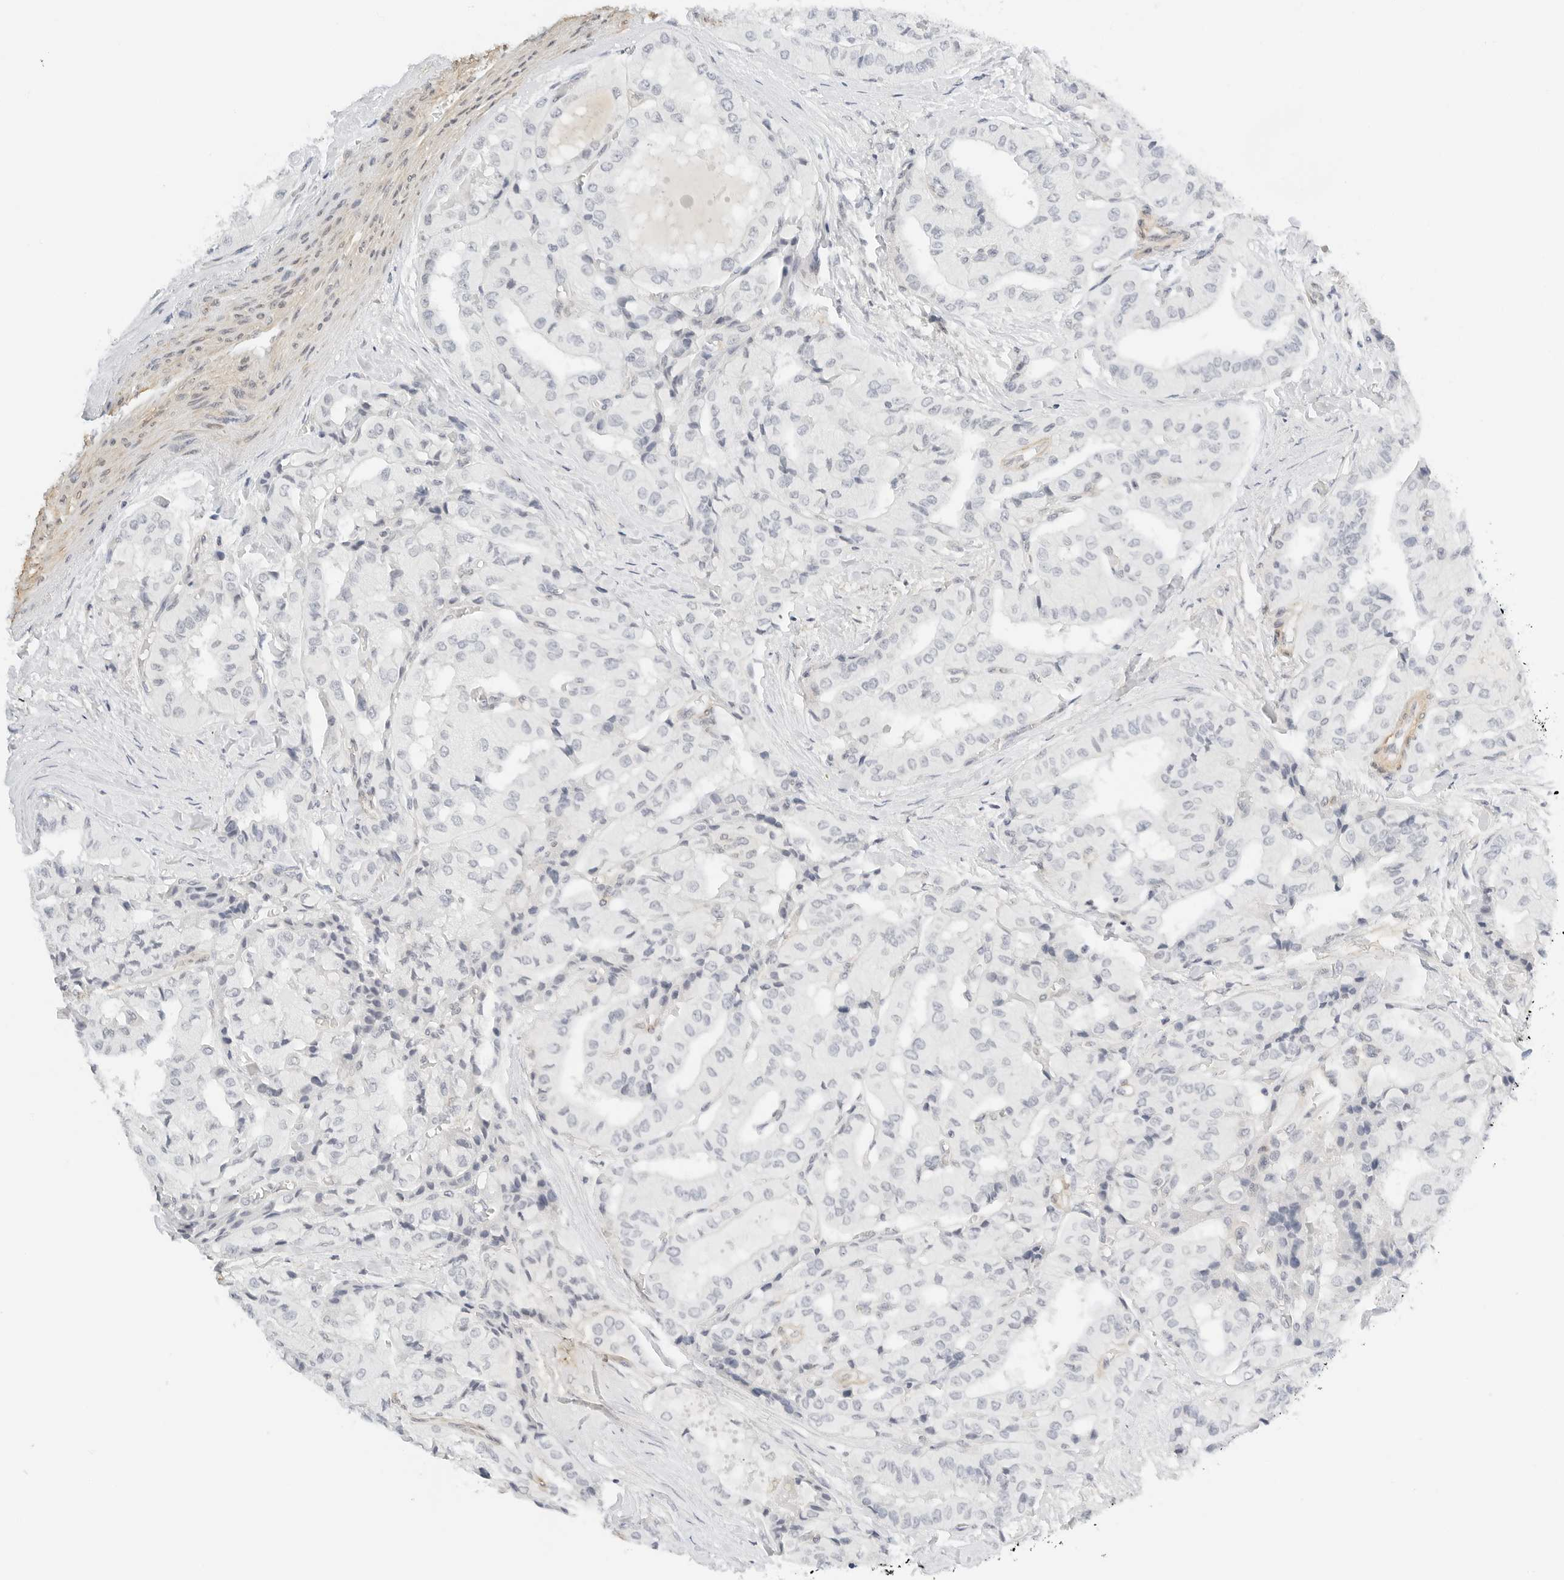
{"staining": {"intensity": "negative", "quantity": "none", "location": "none"}, "tissue": "thyroid cancer", "cell_type": "Tumor cells", "image_type": "cancer", "snomed": [{"axis": "morphology", "description": "Papillary adenocarcinoma, NOS"}, {"axis": "topography", "description": "Thyroid gland"}], "caption": "Tumor cells show no significant protein expression in thyroid cancer (papillary adenocarcinoma).", "gene": "PKDCC", "patient": {"sex": "female", "age": 59}}